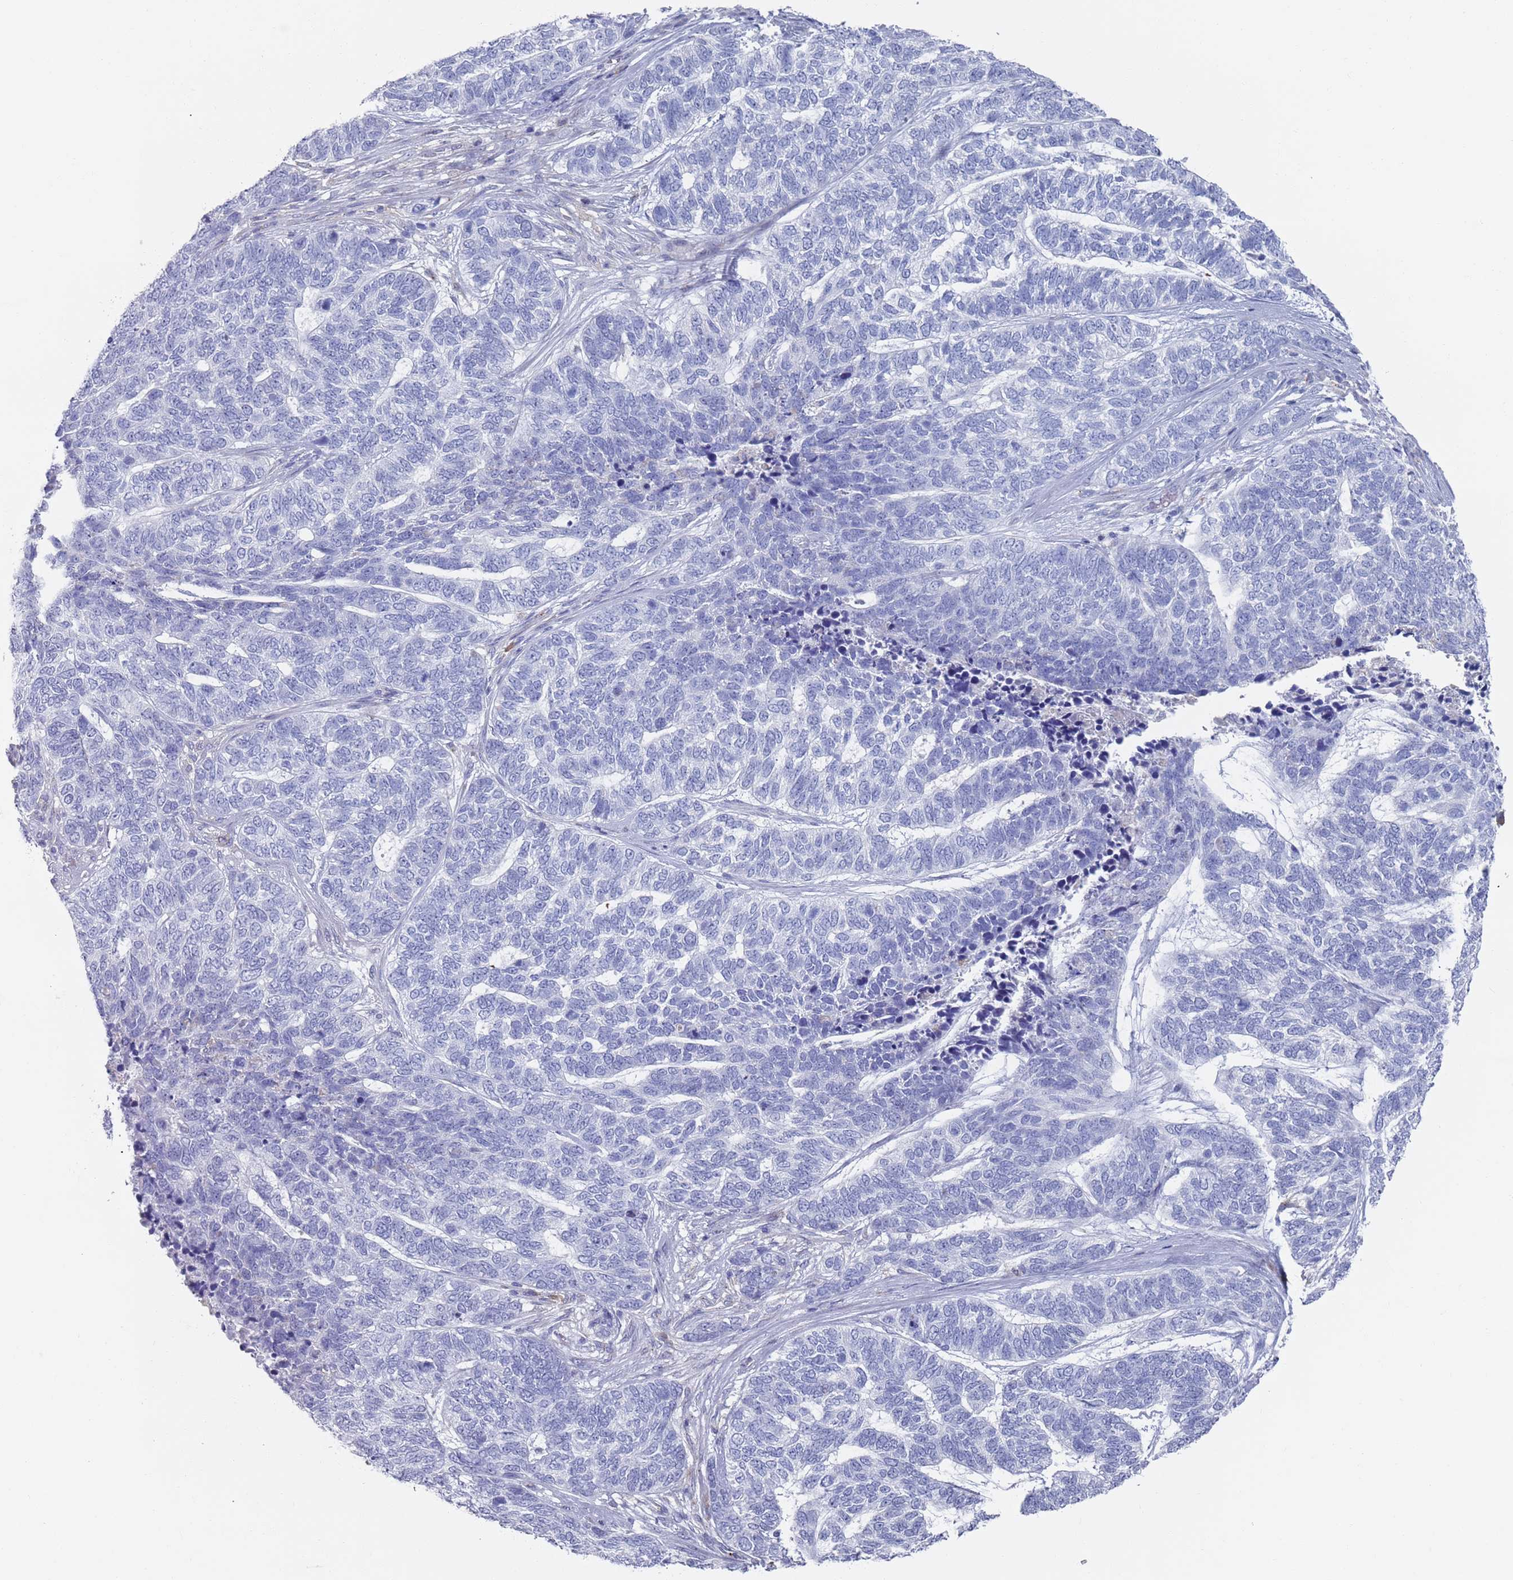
{"staining": {"intensity": "negative", "quantity": "none", "location": "none"}, "tissue": "skin cancer", "cell_type": "Tumor cells", "image_type": "cancer", "snomed": [{"axis": "morphology", "description": "Basal cell carcinoma"}, {"axis": "topography", "description": "Skin"}], "caption": "Skin cancer (basal cell carcinoma) was stained to show a protein in brown. There is no significant positivity in tumor cells. (DAB (3,3'-diaminobenzidine) immunohistochemistry with hematoxylin counter stain).", "gene": "MAT1A", "patient": {"sex": "female", "age": 65}}